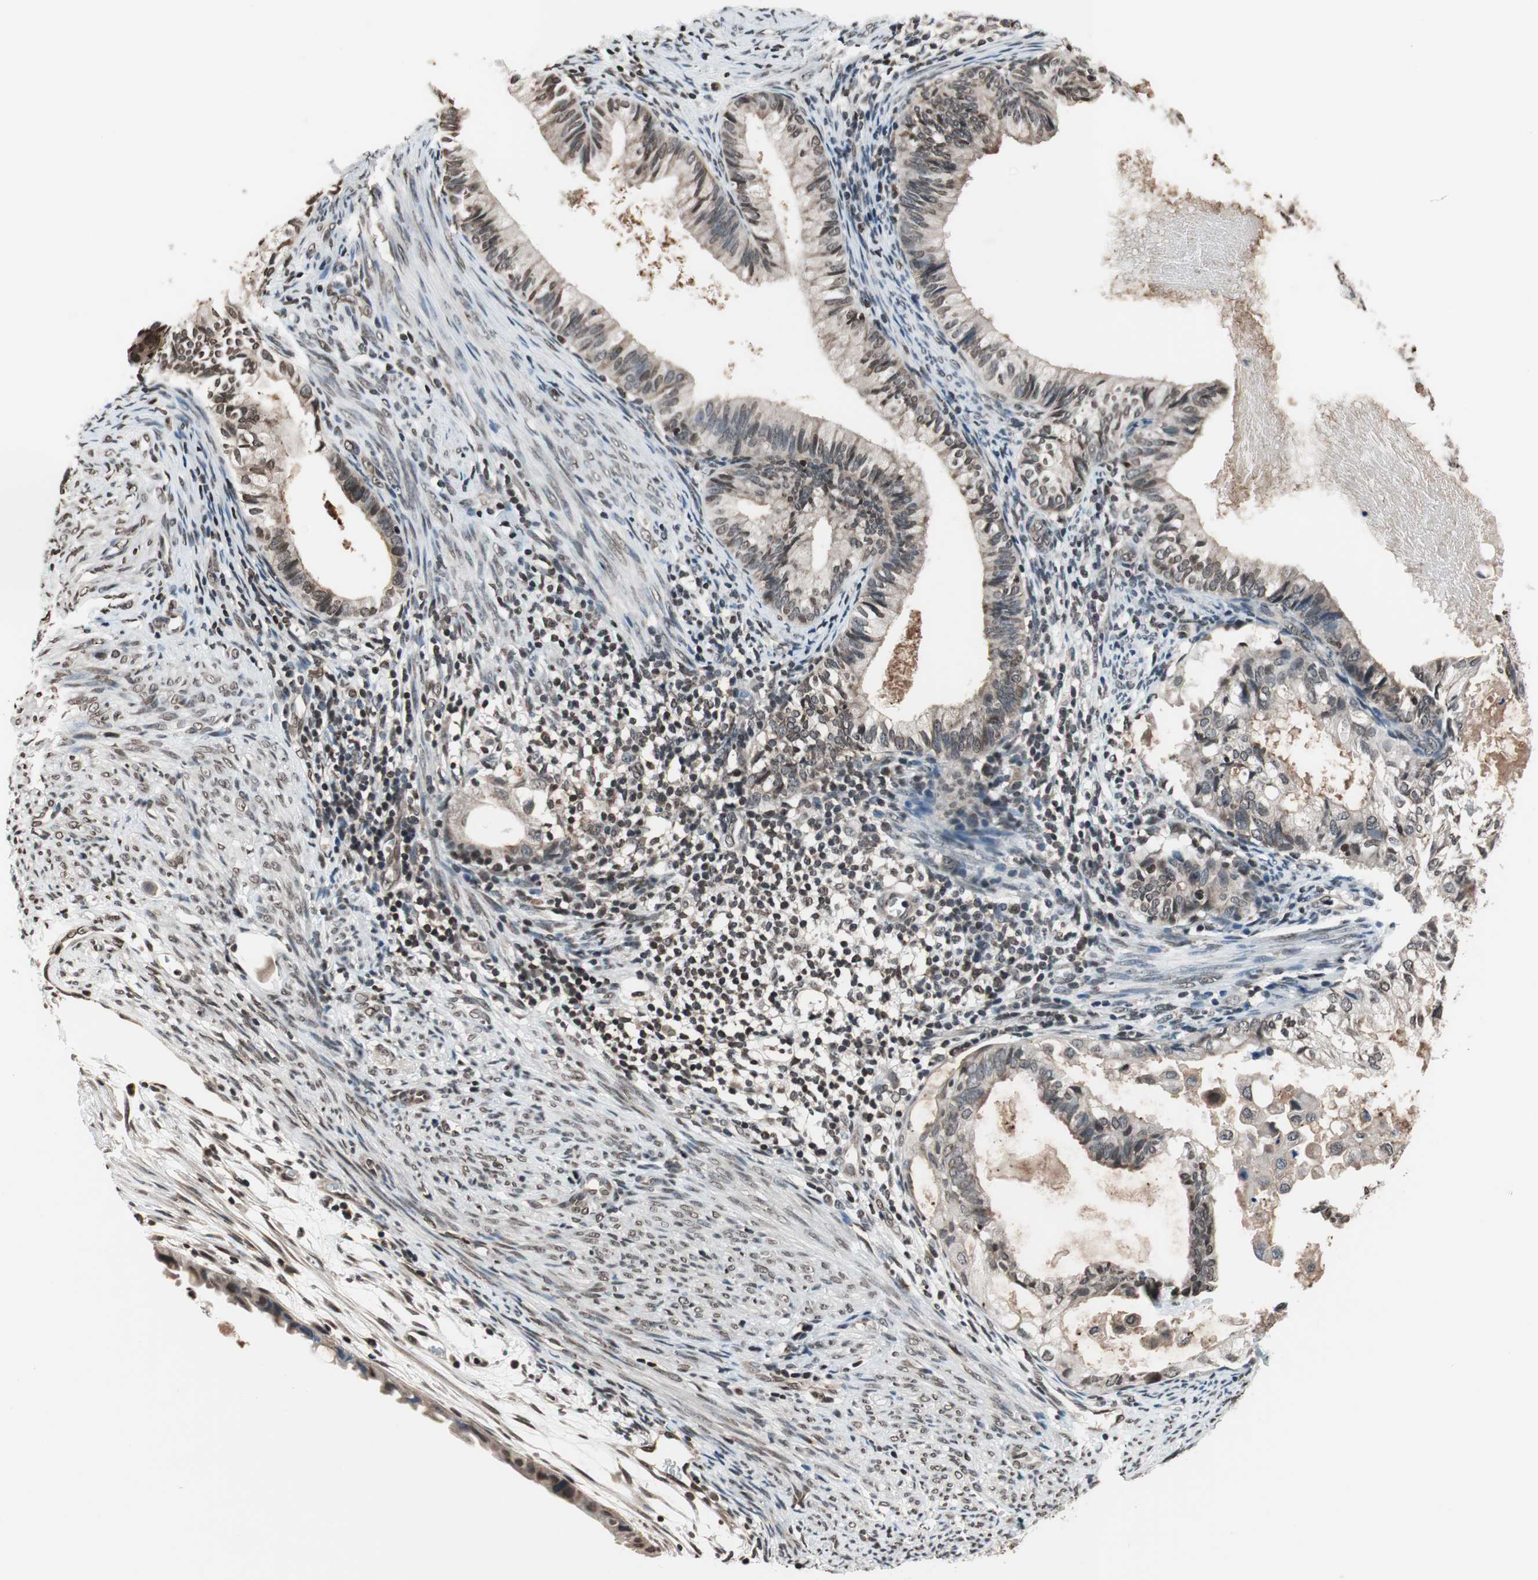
{"staining": {"intensity": "weak", "quantity": ">75%", "location": "cytoplasmic/membranous,nuclear"}, "tissue": "cervical cancer", "cell_type": "Tumor cells", "image_type": "cancer", "snomed": [{"axis": "morphology", "description": "Normal tissue, NOS"}, {"axis": "morphology", "description": "Adenocarcinoma, NOS"}, {"axis": "topography", "description": "Cervix"}, {"axis": "topography", "description": "Endometrium"}], "caption": "Immunohistochemical staining of adenocarcinoma (cervical) demonstrates weak cytoplasmic/membranous and nuclear protein staining in about >75% of tumor cells.", "gene": "RFC1", "patient": {"sex": "female", "age": 86}}